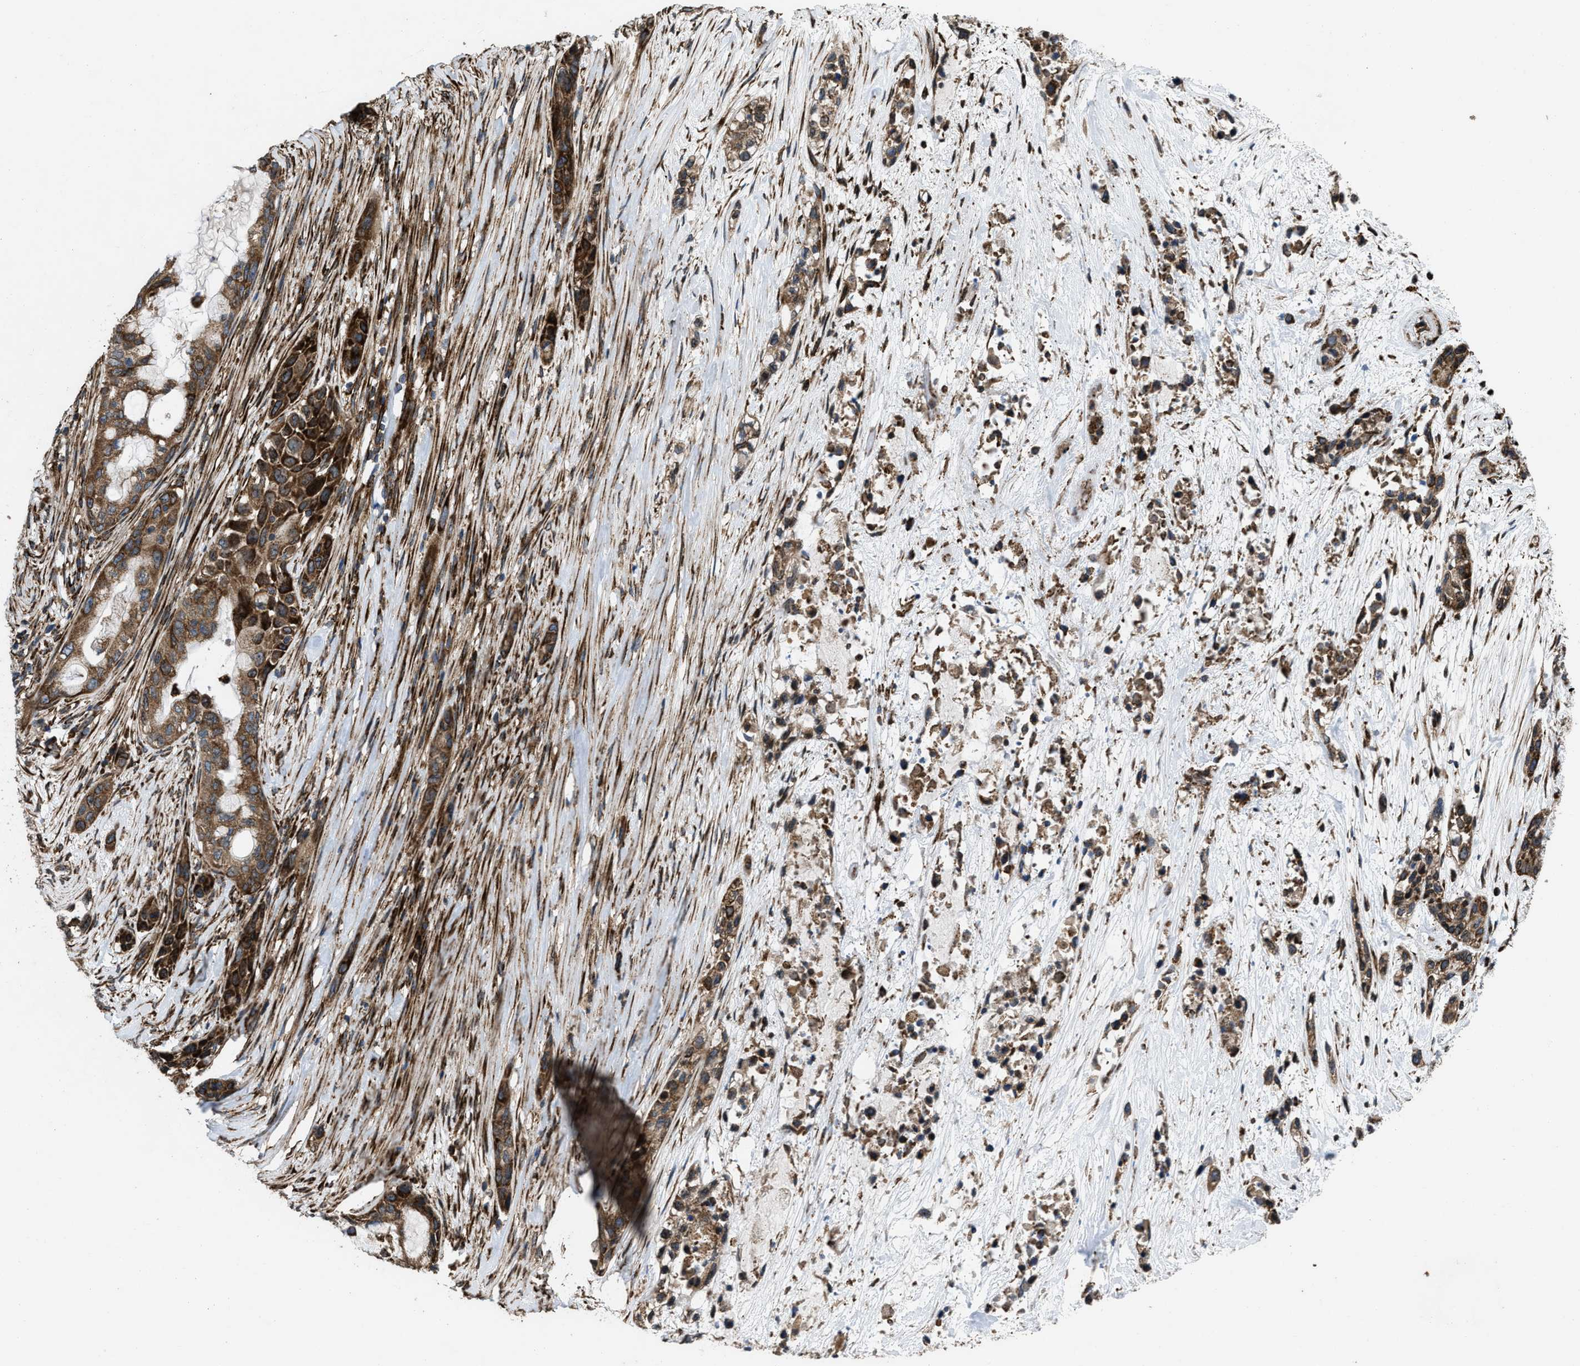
{"staining": {"intensity": "strong", "quantity": ">75%", "location": "cytoplasmic/membranous"}, "tissue": "pancreatic cancer", "cell_type": "Tumor cells", "image_type": "cancer", "snomed": [{"axis": "morphology", "description": "Adenocarcinoma, NOS"}, {"axis": "topography", "description": "Pancreas"}], "caption": "A brown stain labels strong cytoplasmic/membranous positivity of a protein in human pancreatic cancer tumor cells.", "gene": "PER3", "patient": {"sex": "male", "age": 53}}